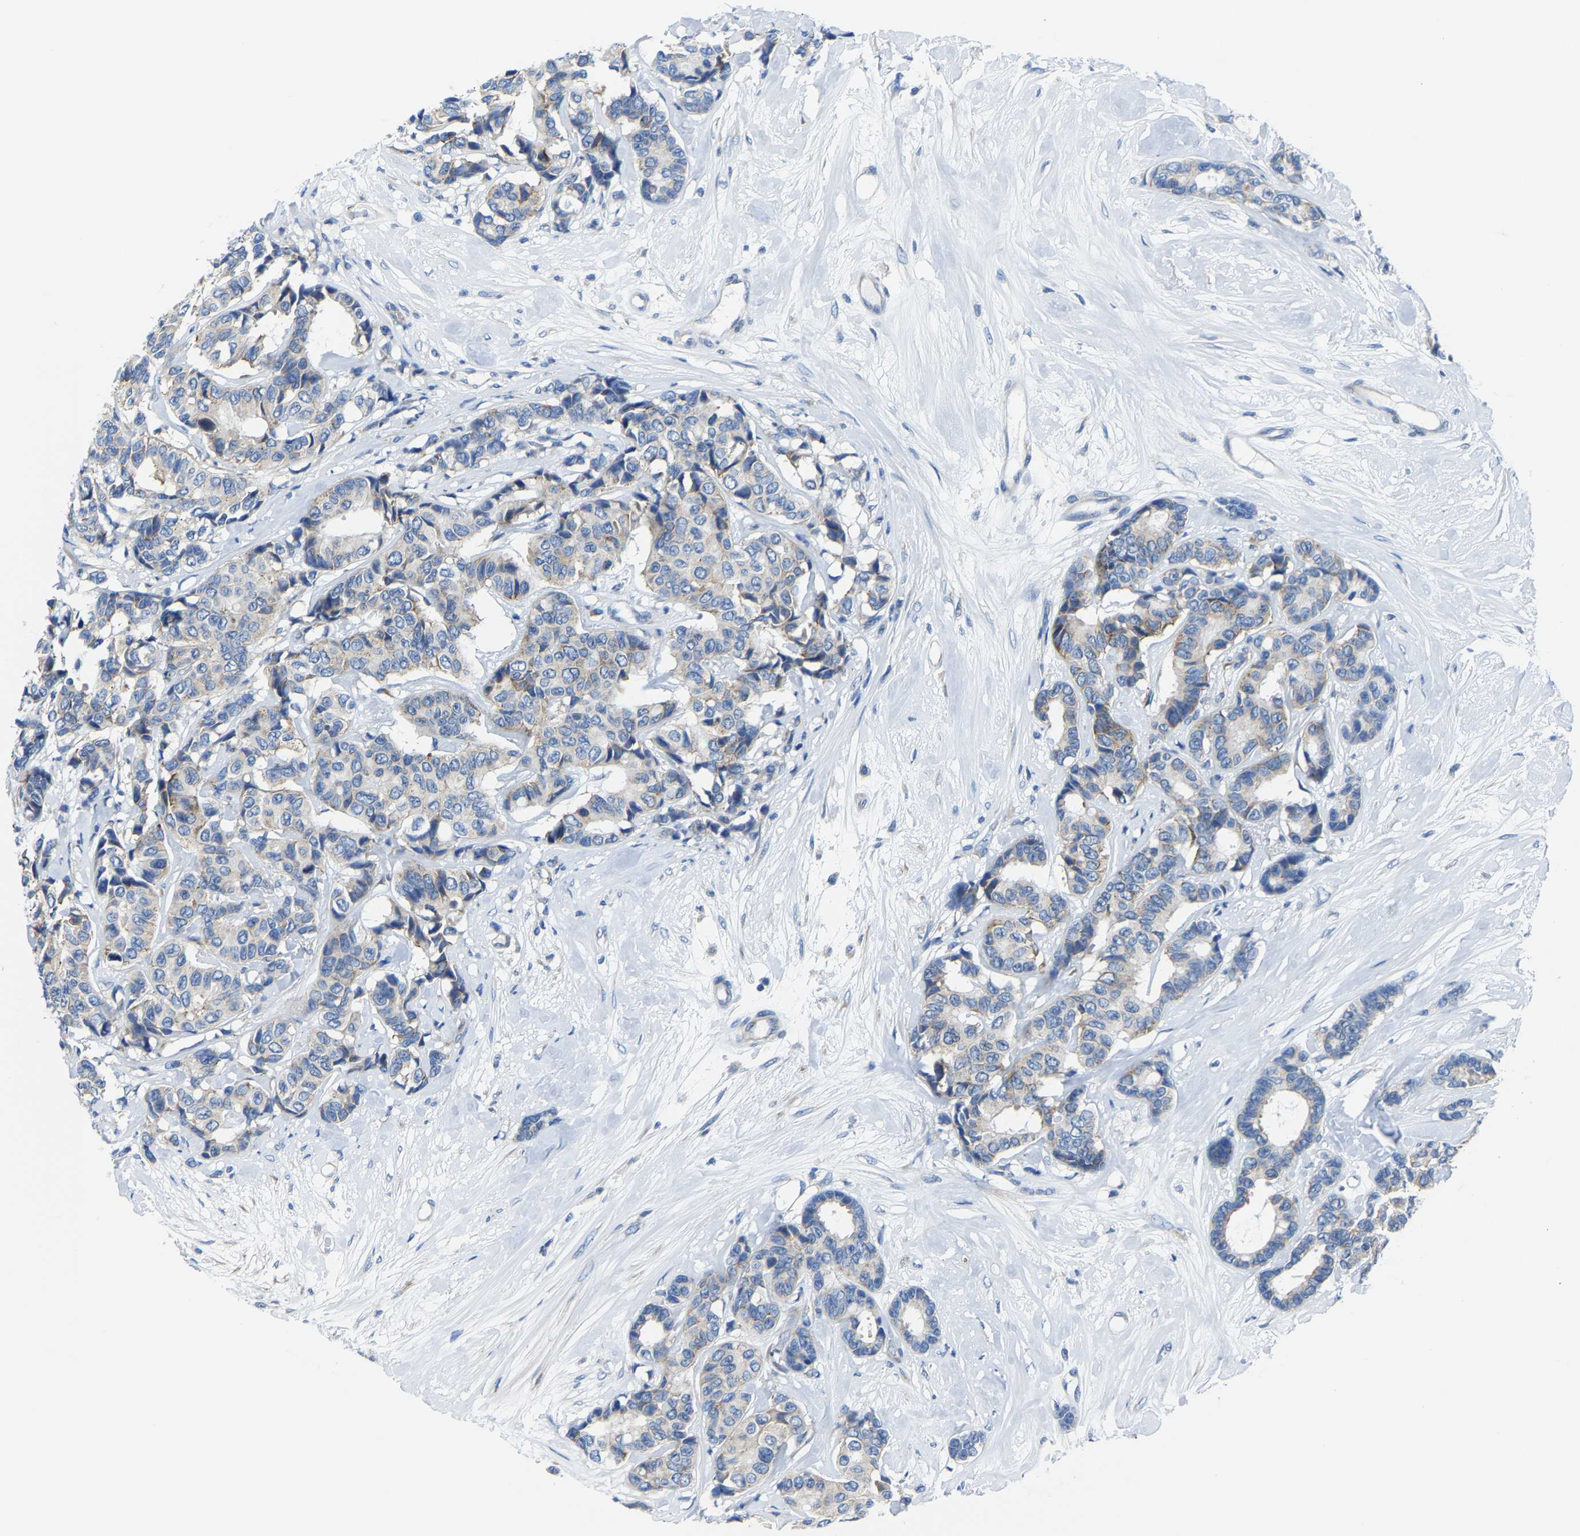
{"staining": {"intensity": "weak", "quantity": "<25%", "location": "cytoplasmic/membranous"}, "tissue": "breast cancer", "cell_type": "Tumor cells", "image_type": "cancer", "snomed": [{"axis": "morphology", "description": "Duct carcinoma"}, {"axis": "topography", "description": "Breast"}], "caption": "High power microscopy photomicrograph of an immunohistochemistry micrograph of breast cancer (infiltrating ductal carcinoma), revealing no significant expression in tumor cells. The staining is performed using DAB (3,3'-diaminobenzidine) brown chromogen with nuclei counter-stained in using hematoxylin.", "gene": "G3BP2", "patient": {"sex": "female", "age": 87}}